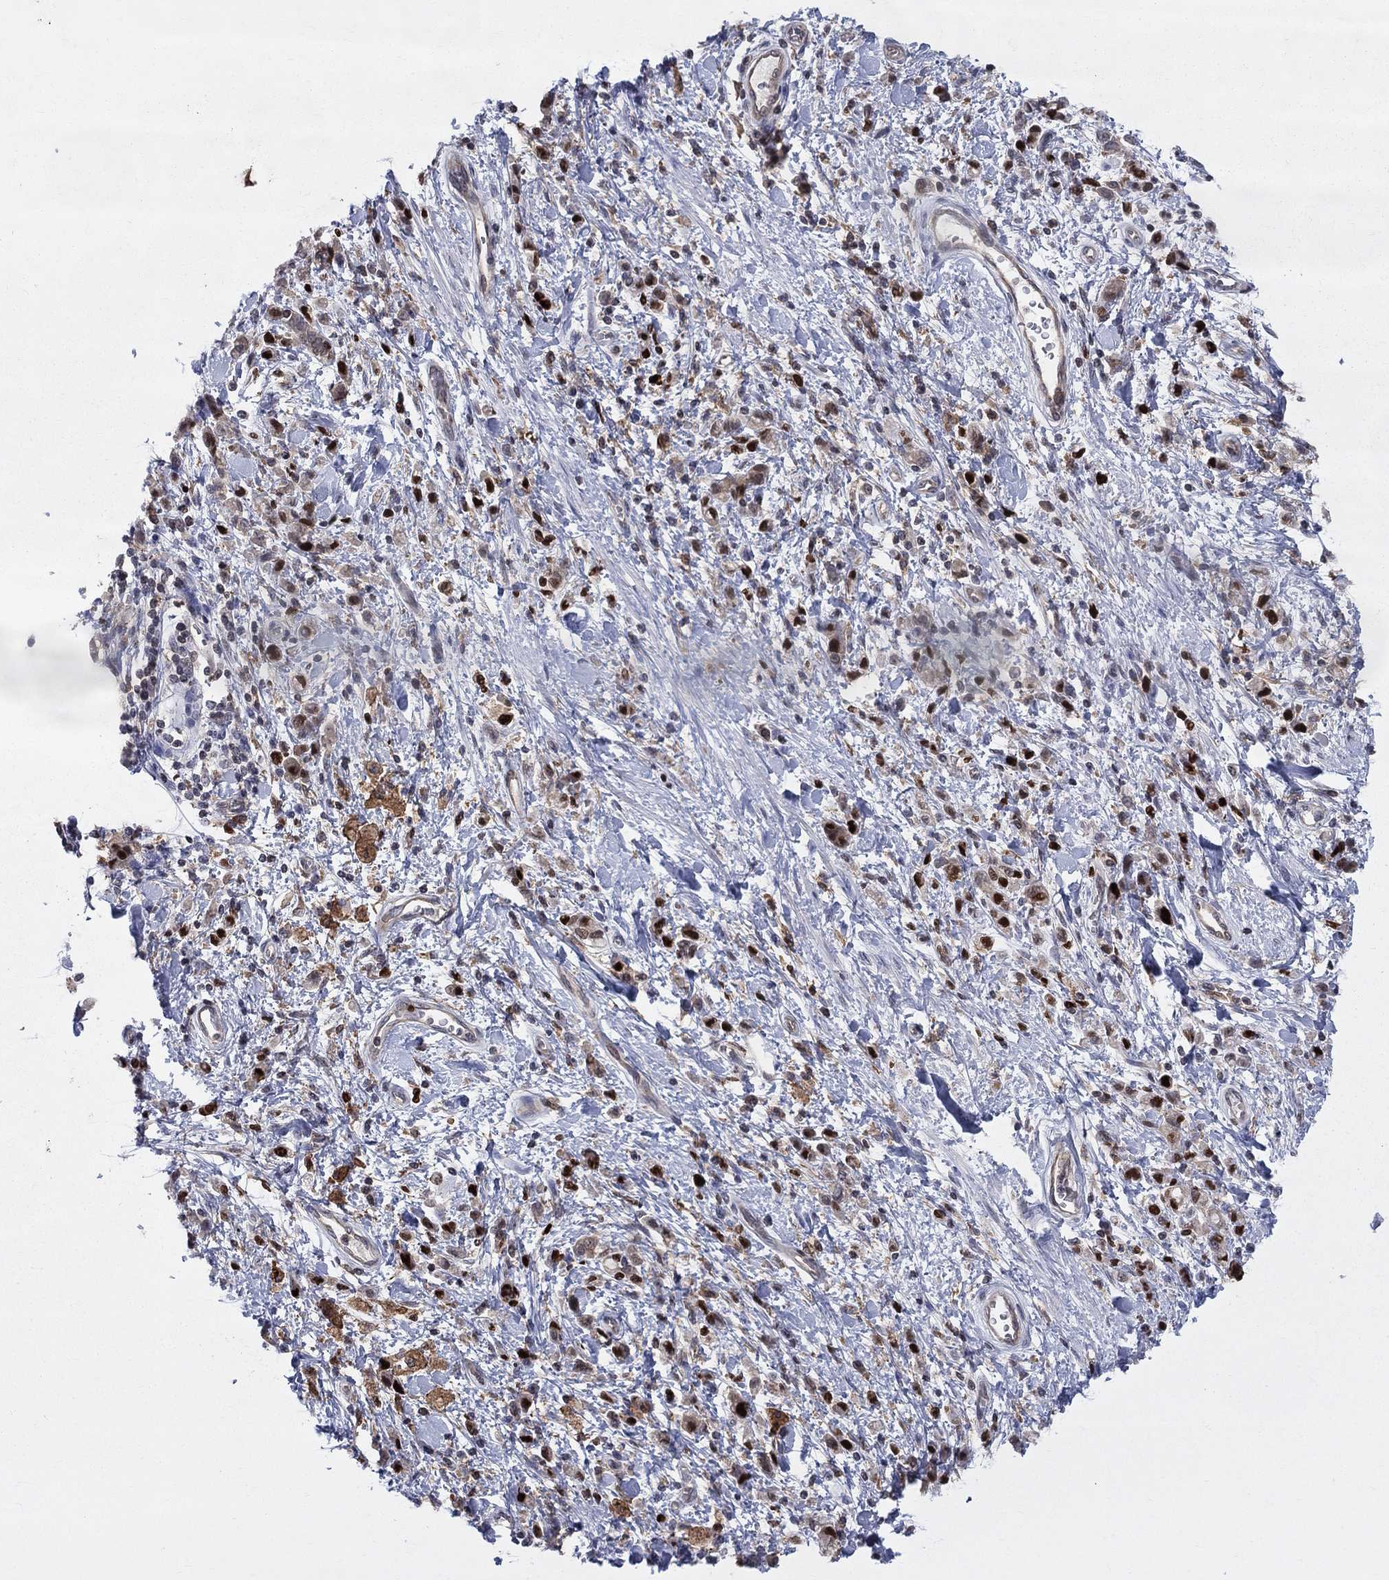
{"staining": {"intensity": "strong", "quantity": "<25%", "location": "nuclear"}, "tissue": "stomach cancer", "cell_type": "Tumor cells", "image_type": "cancer", "snomed": [{"axis": "morphology", "description": "Adenocarcinoma, NOS"}, {"axis": "topography", "description": "Stomach"}], "caption": "The immunohistochemical stain highlights strong nuclear expression in tumor cells of stomach cancer (adenocarcinoma) tissue. The staining was performed using DAB, with brown indicating positive protein expression. Nuclei are stained blue with hematoxylin.", "gene": "ZNHIT3", "patient": {"sex": "male", "age": 77}}